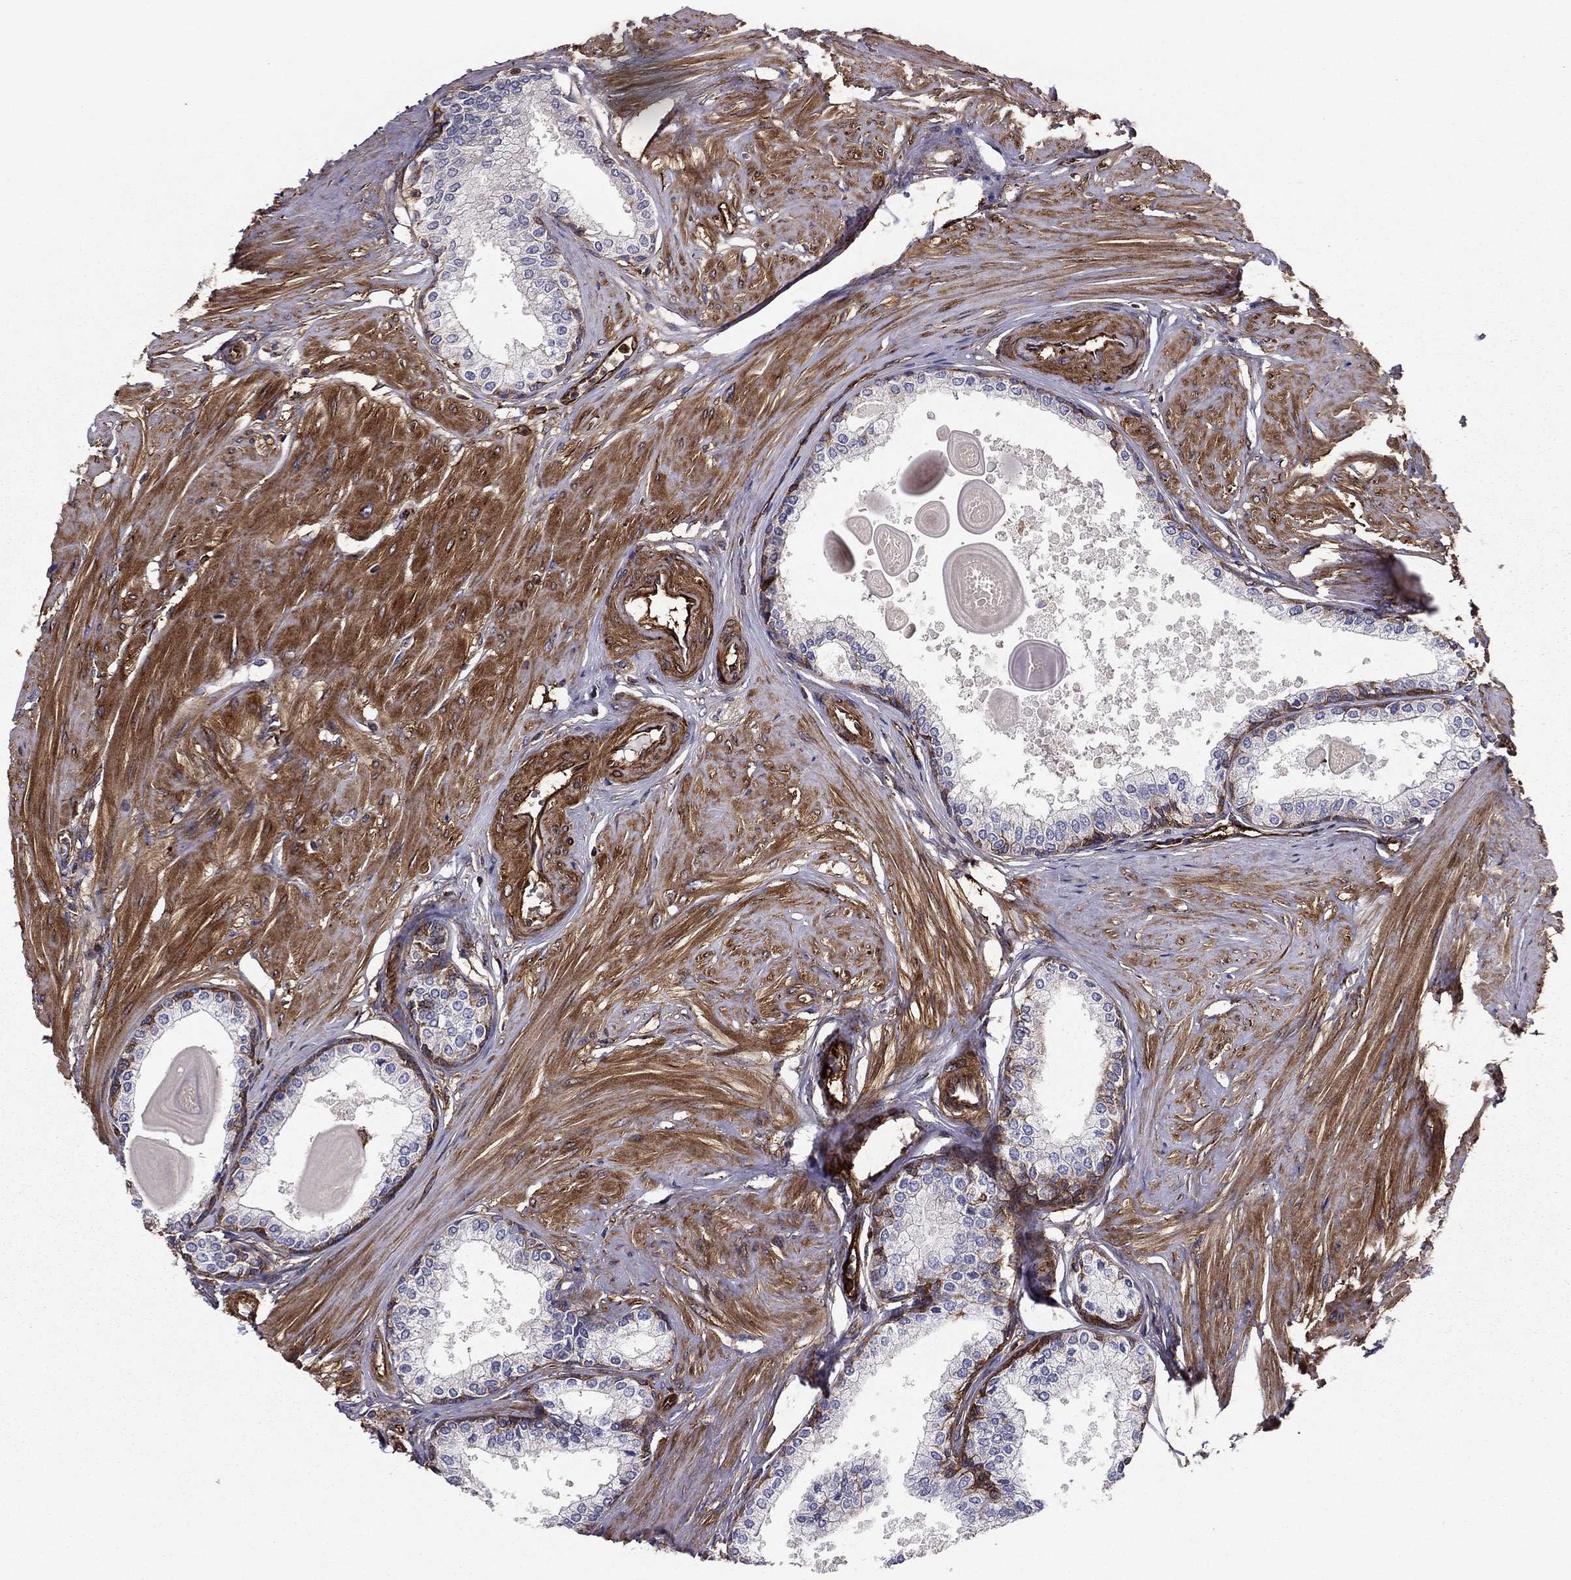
{"staining": {"intensity": "negative", "quantity": "none", "location": "none"}, "tissue": "prostate", "cell_type": "Glandular cells", "image_type": "normal", "snomed": [{"axis": "morphology", "description": "Normal tissue, NOS"}, {"axis": "topography", "description": "Prostate"}], "caption": "This is an IHC image of benign prostate. There is no expression in glandular cells.", "gene": "EHBP1L1", "patient": {"sex": "male", "age": 63}}